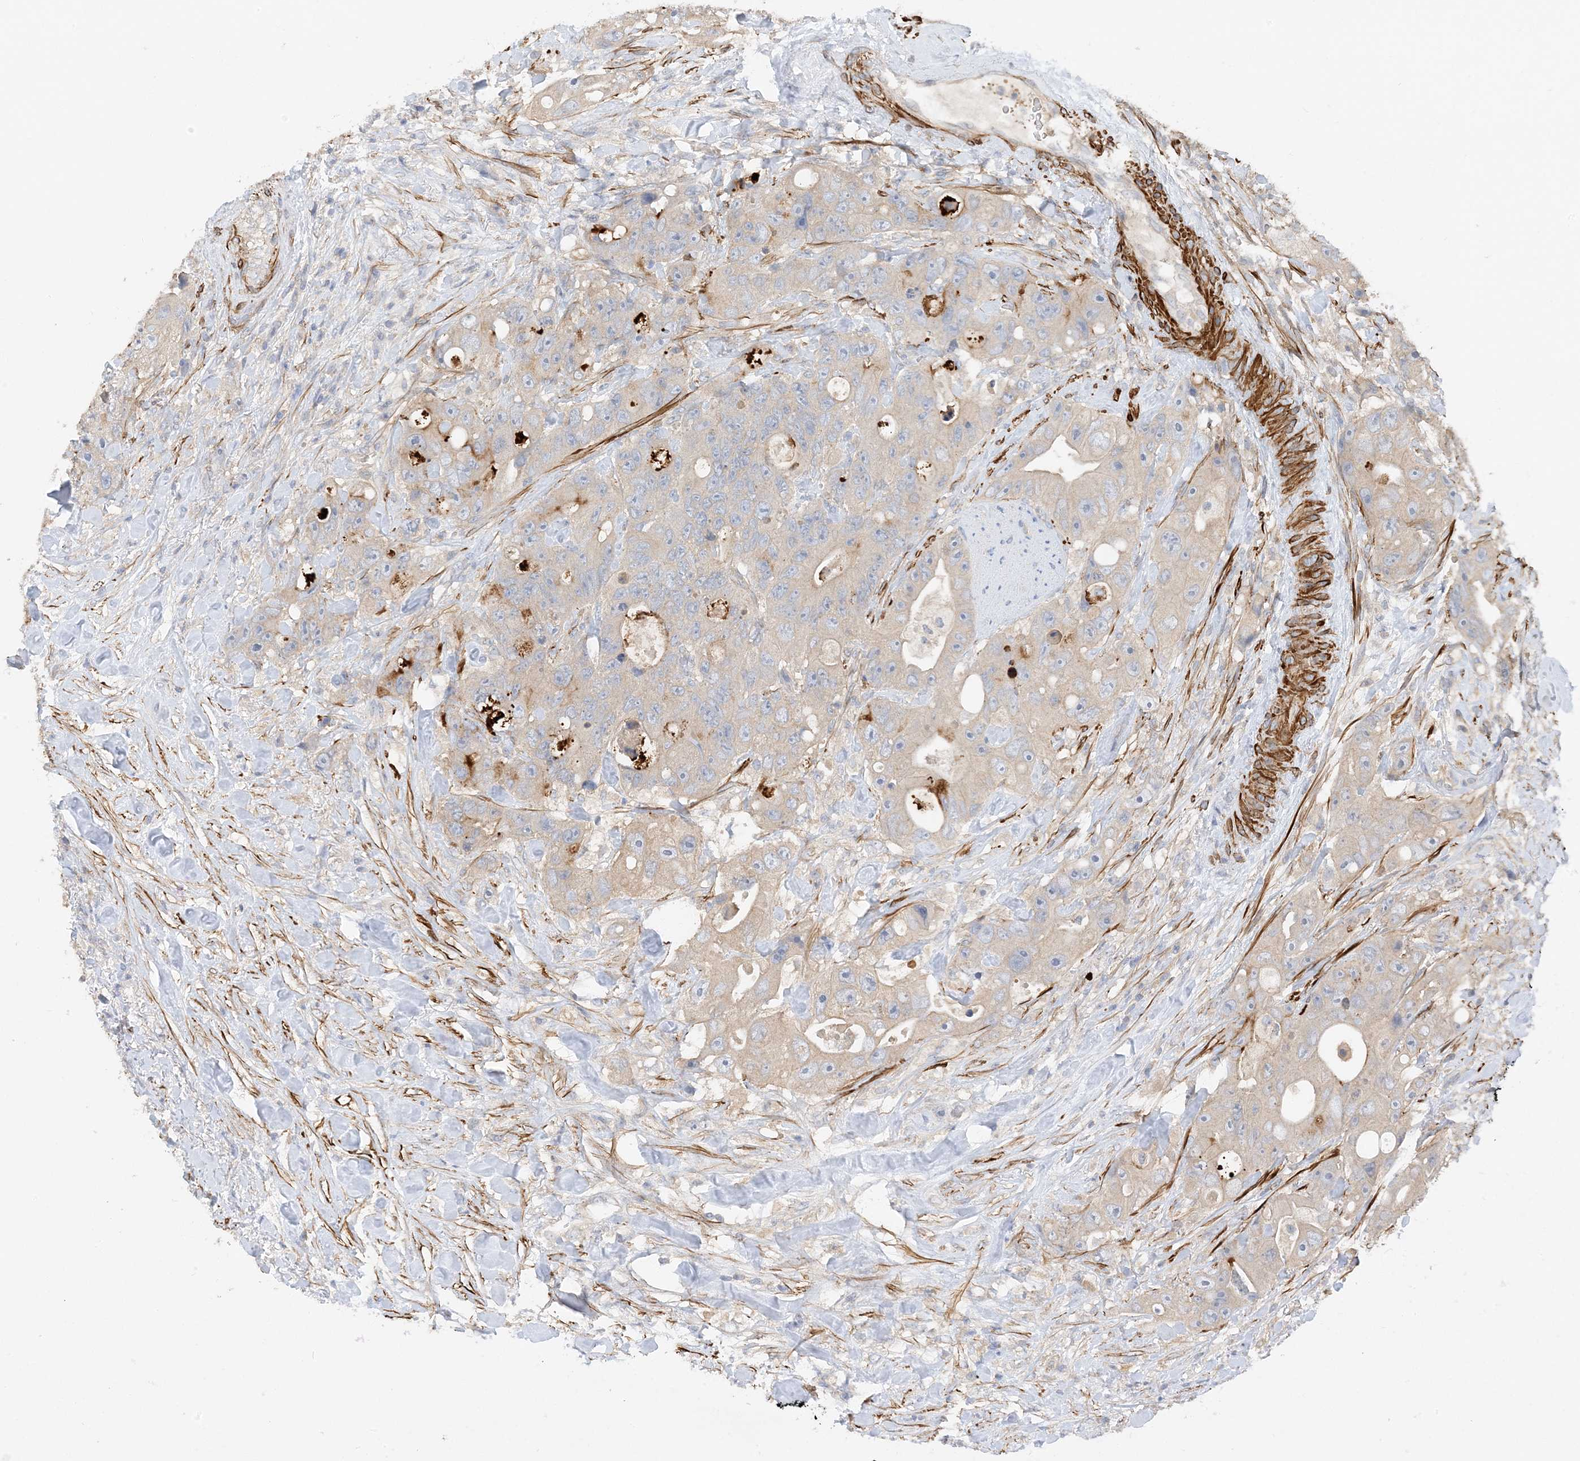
{"staining": {"intensity": "weak", "quantity": "<25%", "location": "cytoplasmic/membranous"}, "tissue": "colorectal cancer", "cell_type": "Tumor cells", "image_type": "cancer", "snomed": [{"axis": "morphology", "description": "Adenocarcinoma, NOS"}, {"axis": "topography", "description": "Colon"}], "caption": "DAB immunohistochemical staining of colorectal cancer shows no significant expression in tumor cells.", "gene": "KIFBP", "patient": {"sex": "female", "age": 46}}